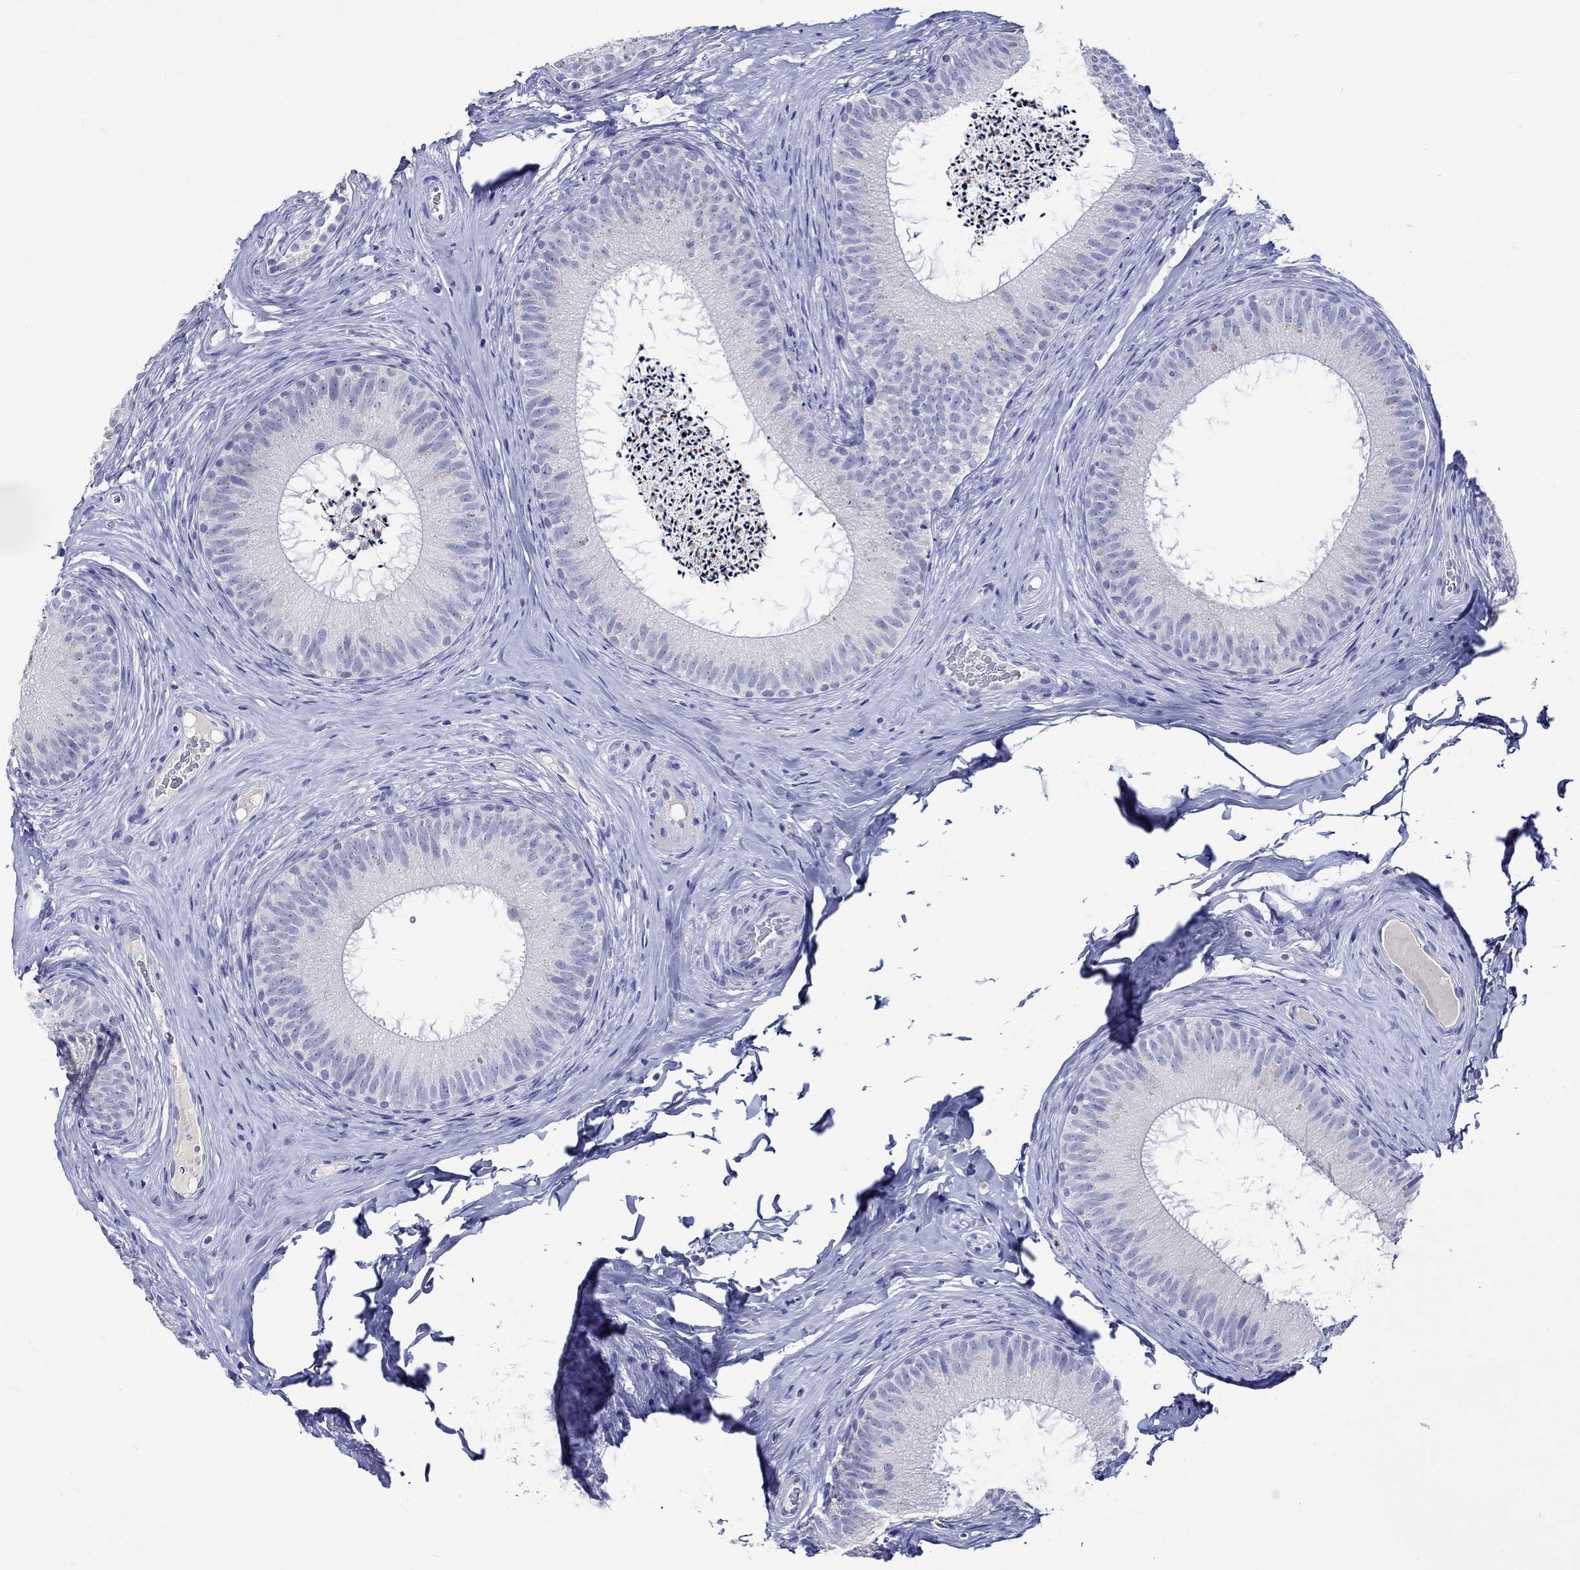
{"staining": {"intensity": "negative", "quantity": "none", "location": "none"}, "tissue": "epididymis", "cell_type": "Glandular cells", "image_type": "normal", "snomed": [{"axis": "morphology", "description": "Normal tissue, NOS"}, {"axis": "morphology", "description": "Carcinoma, Embryonal, NOS"}, {"axis": "topography", "description": "Testis"}, {"axis": "topography", "description": "Epididymis"}], "caption": "IHC histopathology image of benign epididymis stained for a protein (brown), which shows no expression in glandular cells.", "gene": "KLHL35", "patient": {"sex": "male", "age": 24}}